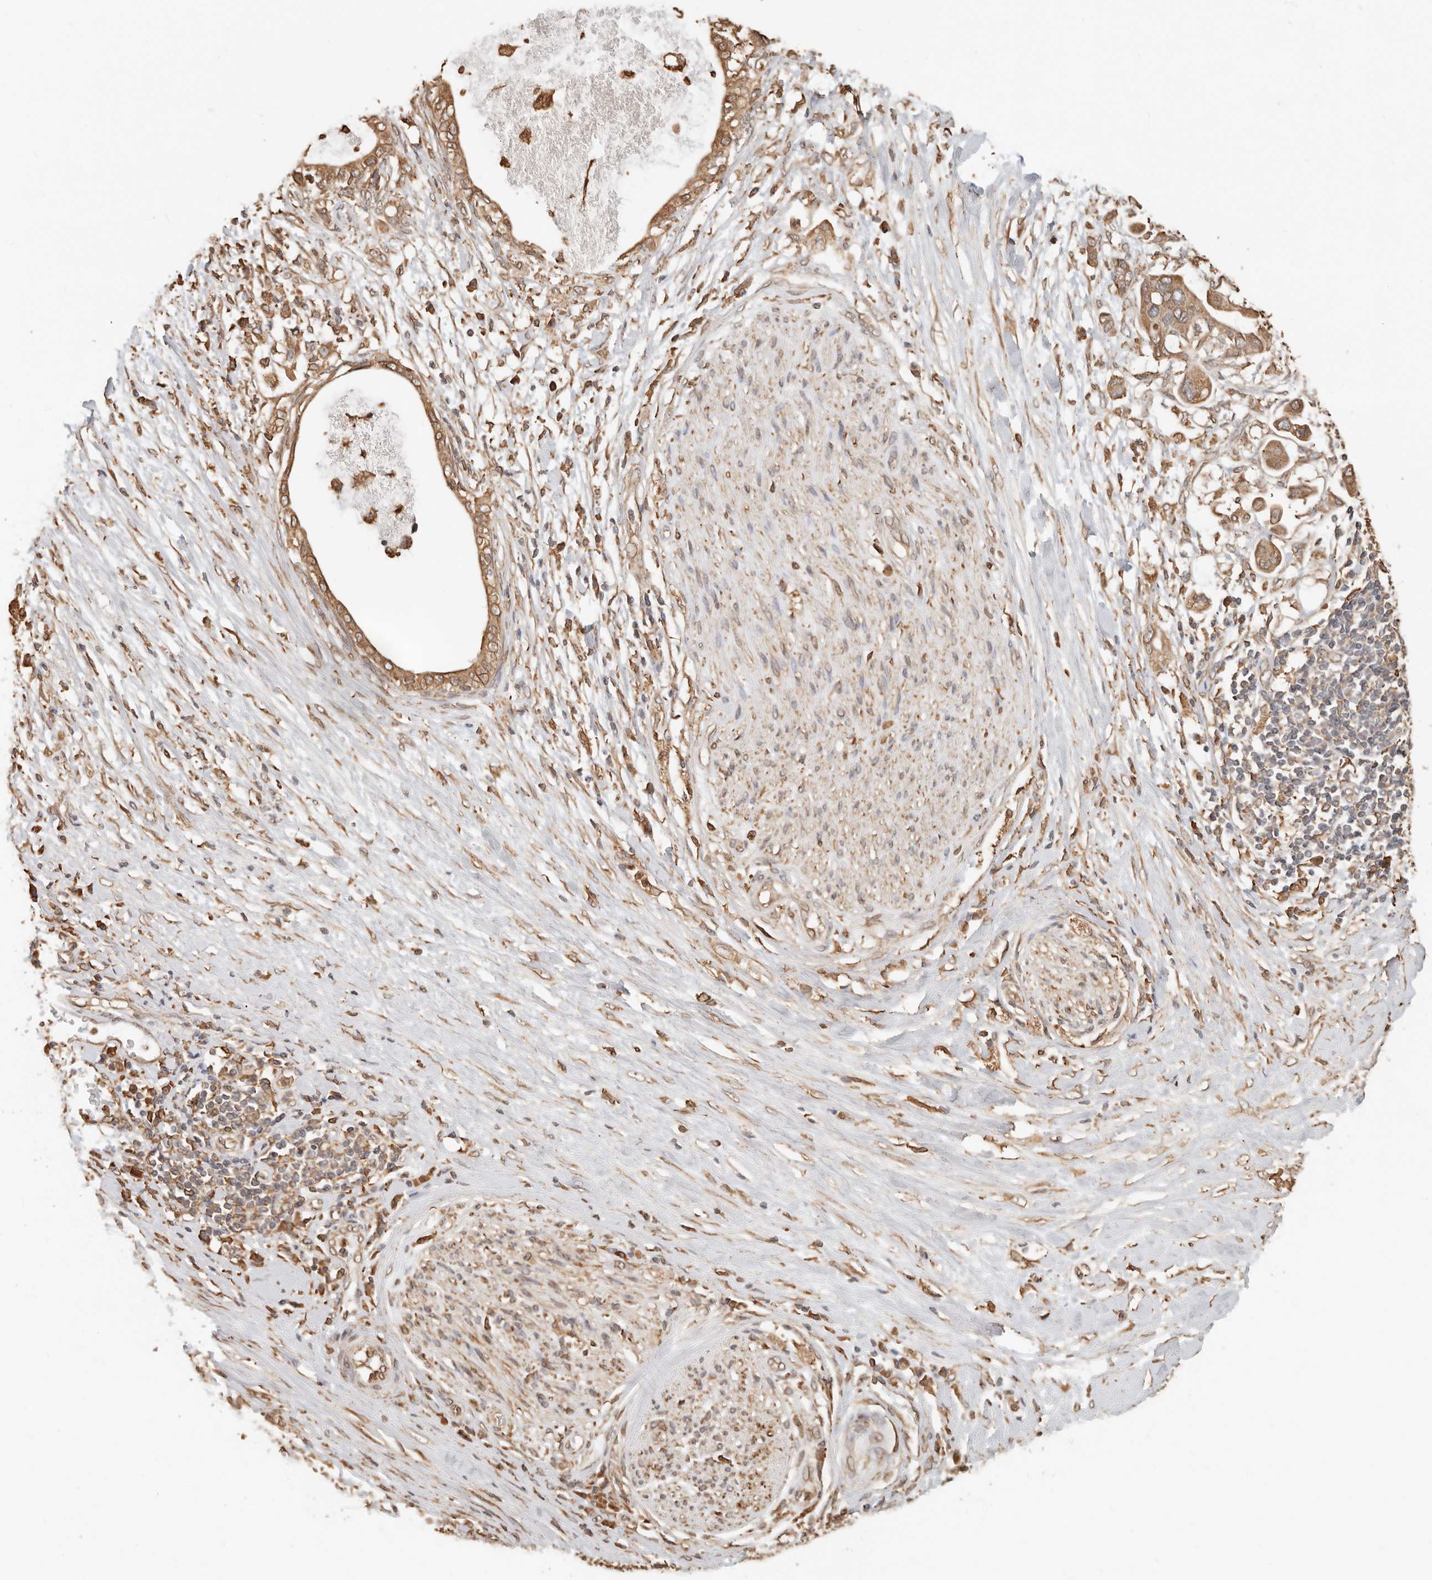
{"staining": {"intensity": "moderate", "quantity": ">75%", "location": "cytoplasmic/membranous"}, "tissue": "pancreatic cancer", "cell_type": "Tumor cells", "image_type": "cancer", "snomed": [{"axis": "morphology", "description": "Adenocarcinoma, NOS"}, {"axis": "topography", "description": "Pancreas"}], "caption": "About >75% of tumor cells in adenocarcinoma (pancreatic) exhibit moderate cytoplasmic/membranous protein staining as visualized by brown immunohistochemical staining.", "gene": "ARHGEF10L", "patient": {"sex": "female", "age": 56}}